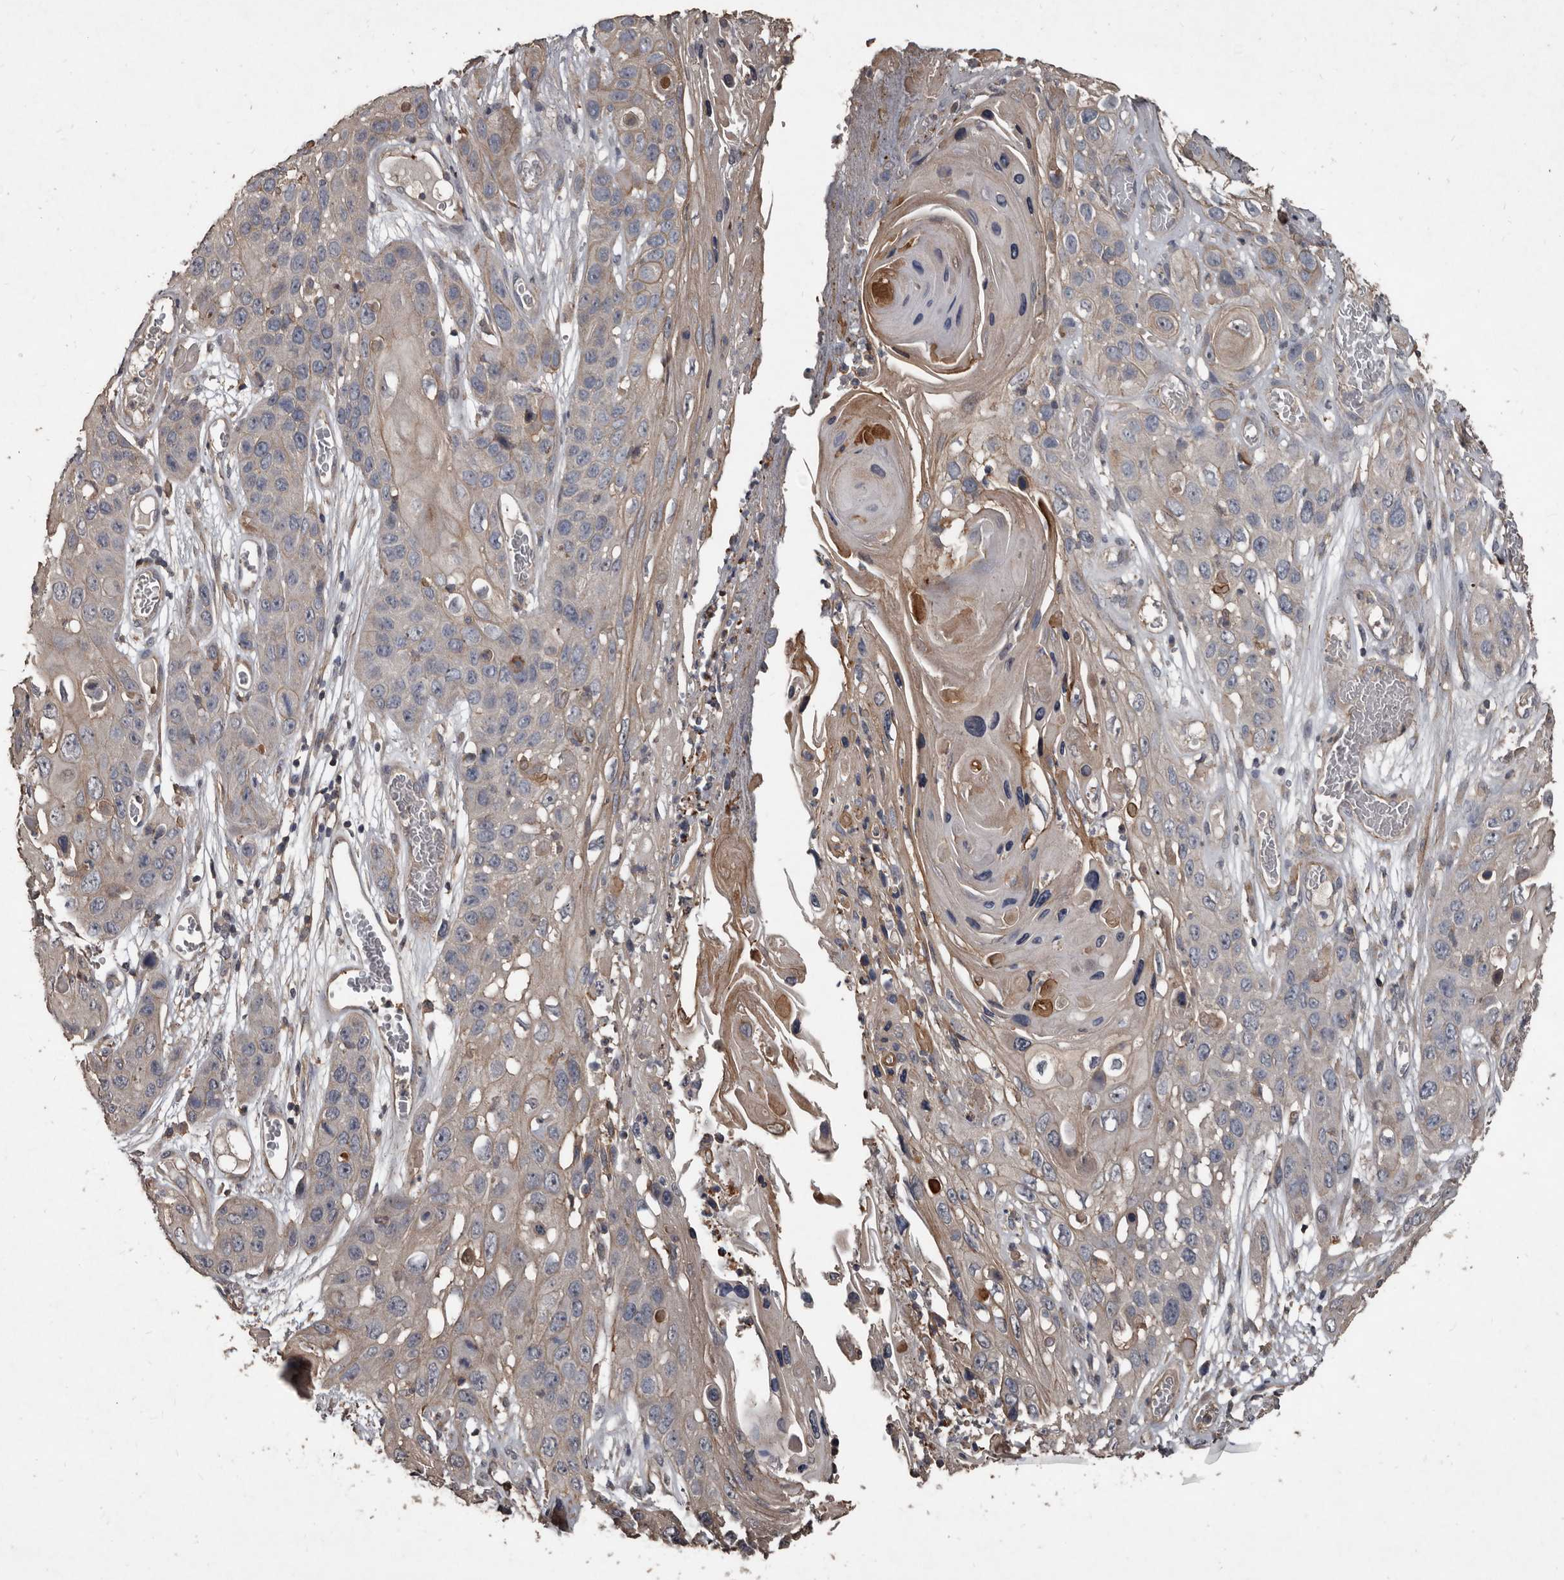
{"staining": {"intensity": "negative", "quantity": "none", "location": "none"}, "tissue": "skin cancer", "cell_type": "Tumor cells", "image_type": "cancer", "snomed": [{"axis": "morphology", "description": "Squamous cell carcinoma, NOS"}, {"axis": "topography", "description": "Skin"}], "caption": "DAB immunohistochemical staining of skin cancer demonstrates no significant staining in tumor cells. The staining is performed using DAB (3,3'-diaminobenzidine) brown chromogen with nuclei counter-stained in using hematoxylin.", "gene": "GREB1", "patient": {"sex": "male", "age": 55}}